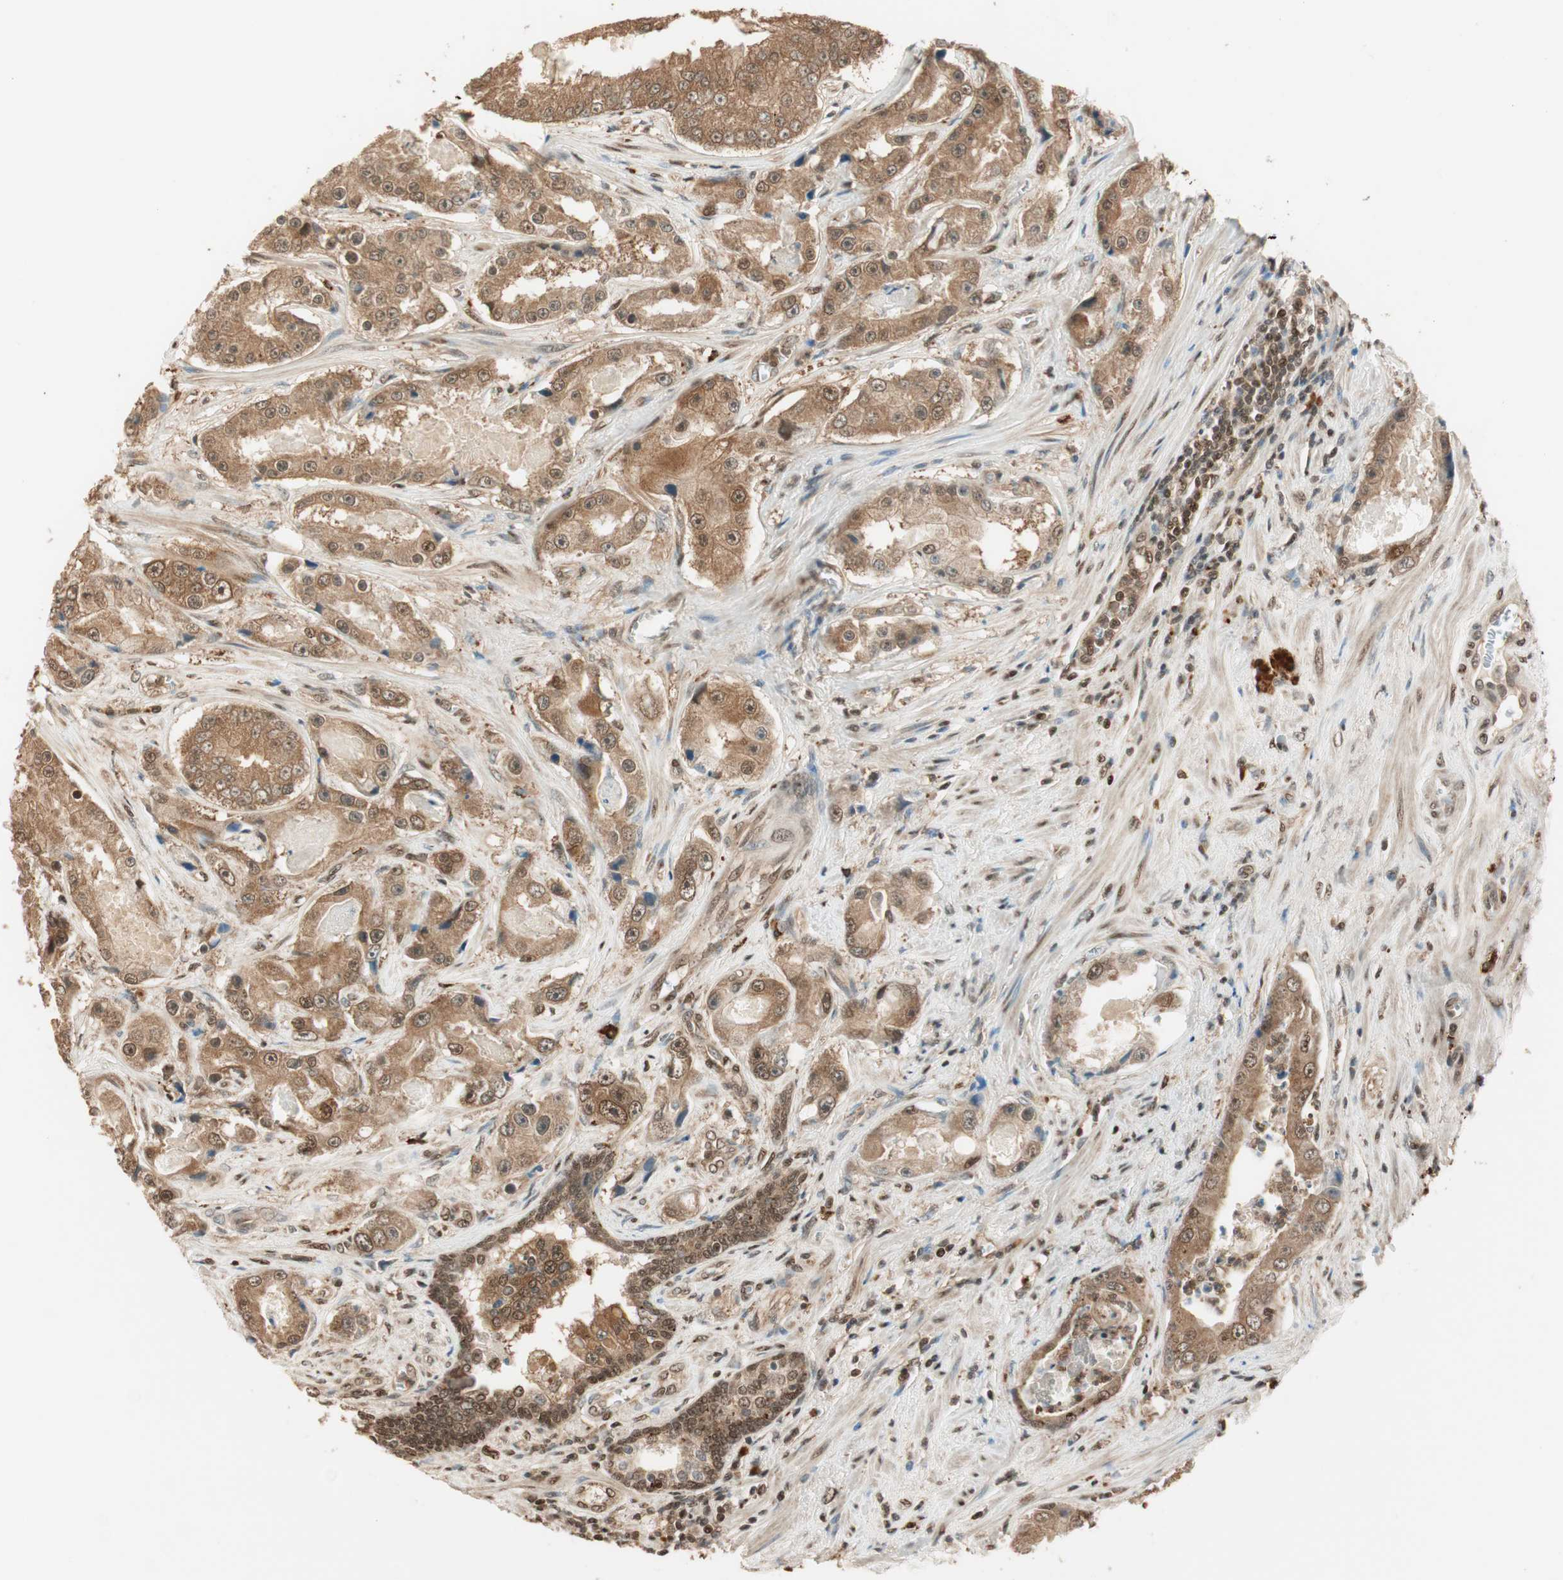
{"staining": {"intensity": "moderate", "quantity": ">75%", "location": "cytoplasmic/membranous,nuclear"}, "tissue": "prostate cancer", "cell_type": "Tumor cells", "image_type": "cancer", "snomed": [{"axis": "morphology", "description": "Adenocarcinoma, High grade"}, {"axis": "topography", "description": "Prostate"}], "caption": "Human prostate adenocarcinoma (high-grade) stained for a protein (brown) displays moderate cytoplasmic/membranous and nuclear positive positivity in approximately >75% of tumor cells.", "gene": "ZNF443", "patient": {"sex": "male", "age": 73}}